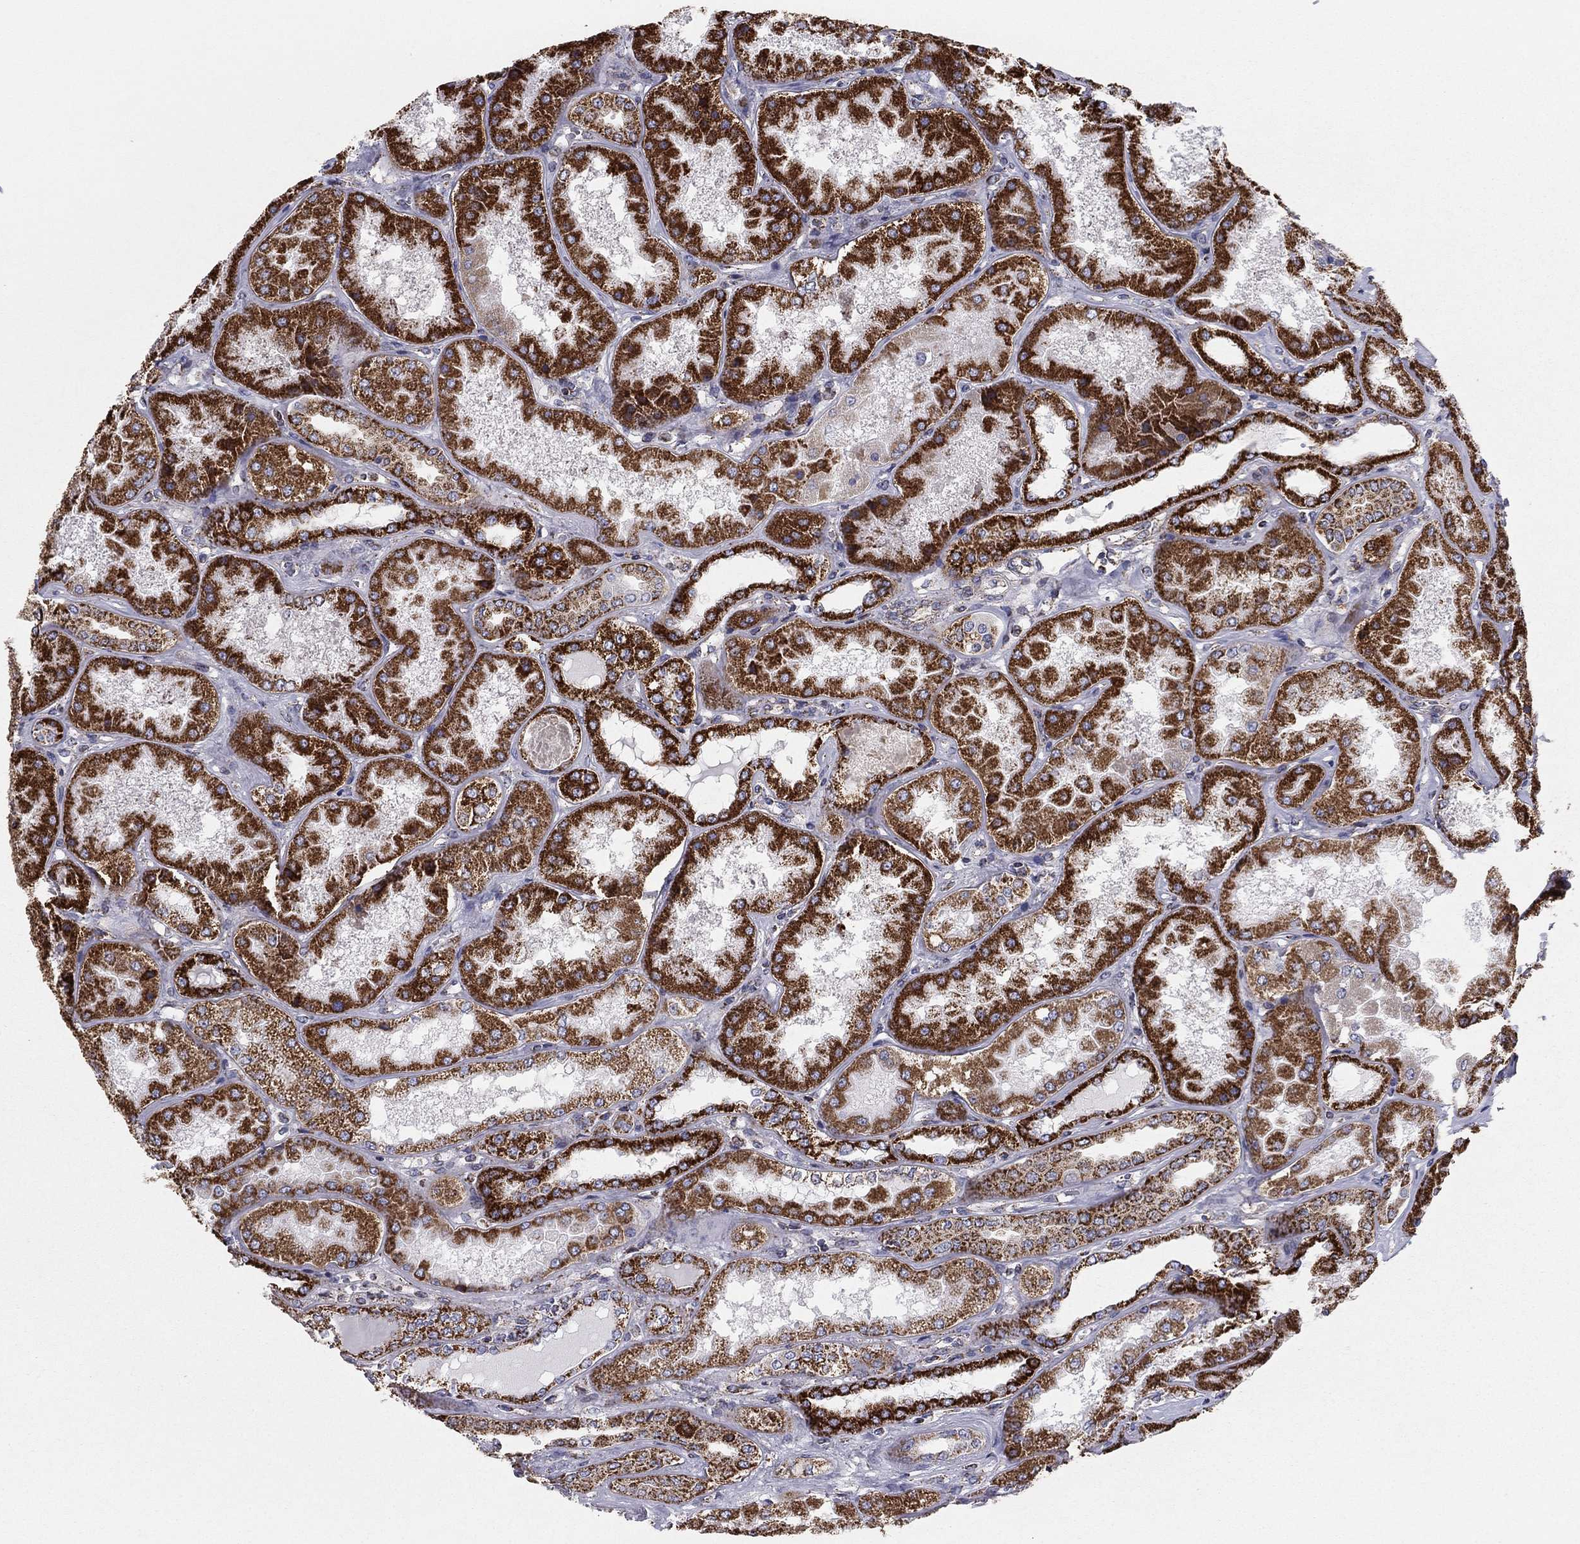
{"staining": {"intensity": "negative", "quantity": "none", "location": "none"}, "tissue": "kidney", "cell_type": "Cells in glomeruli", "image_type": "normal", "snomed": [{"axis": "morphology", "description": "Normal tissue, NOS"}, {"axis": "topography", "description": "Kidney"}], "caption": "The IHC image has no significant positivity in cells in glomeruli of kidney. Nuclei are stained in blue.", "gene": "NDUFV1", "patient": {"sex": "female", "age": 56}}